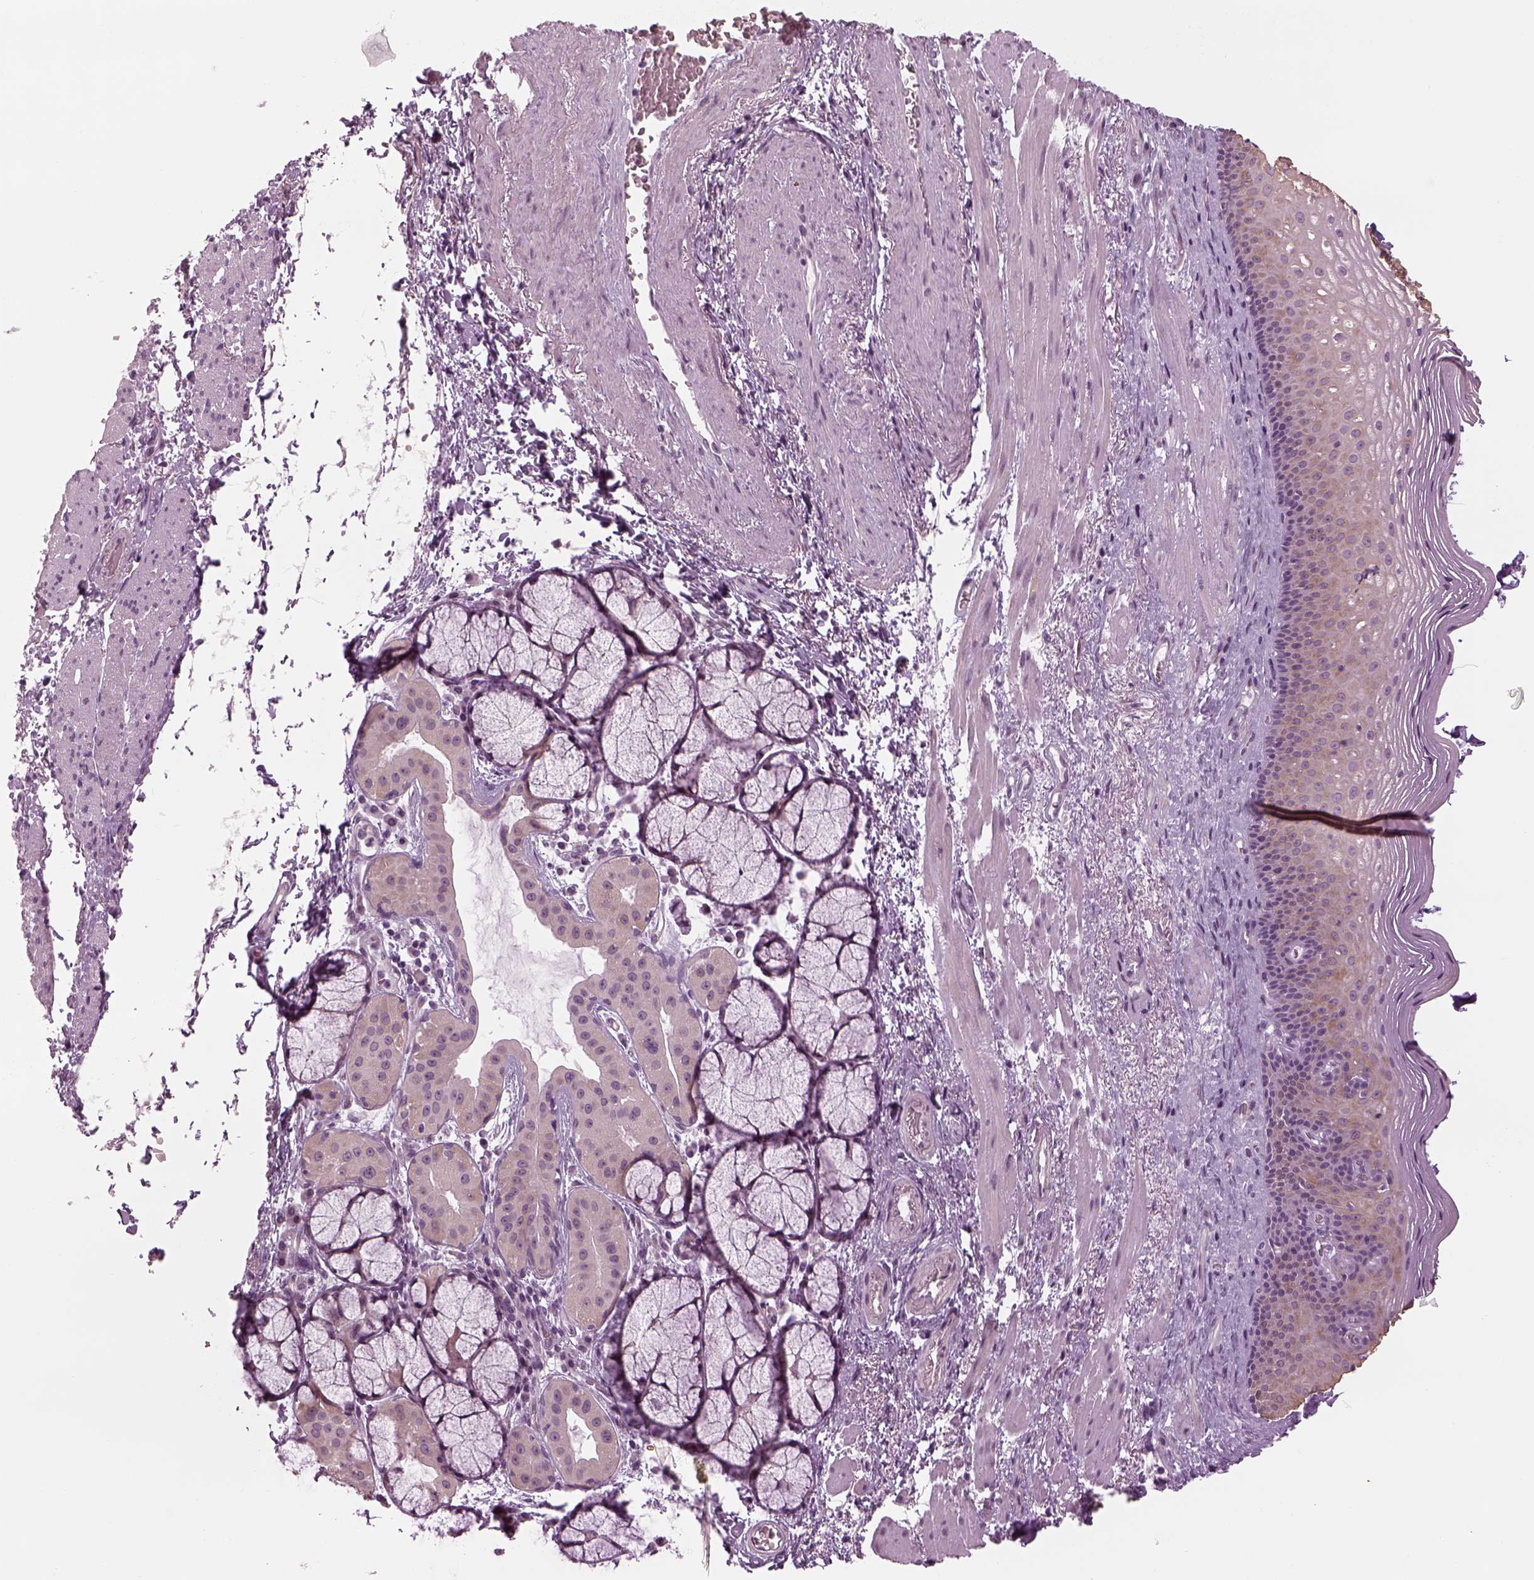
{"staining": {"intensity": "weak", "quantity": ">75%", "location": "cytoplasmic/membranous"}, "tissue": "esophagus", "cell_type": "Squamous epithelial cells", "image_type": "normal", "snomed": [{"axis": "morphology", "description": "Normal tissue, NOS"}, {"axis": "topography", "description": "Esophagus"}], "caption": "DAB (3,3'-diaminobenzidine) immunohistochemical staining of benign human esophagus reveals weak cytoplasmic/membranous protein staining in about >75% of squamous epithelial cells. (Brightfield microscopy of DAB IHC at high magnification).", "gene": "LRRIQ3", "patient": {"sex": "male", "age": 76}}